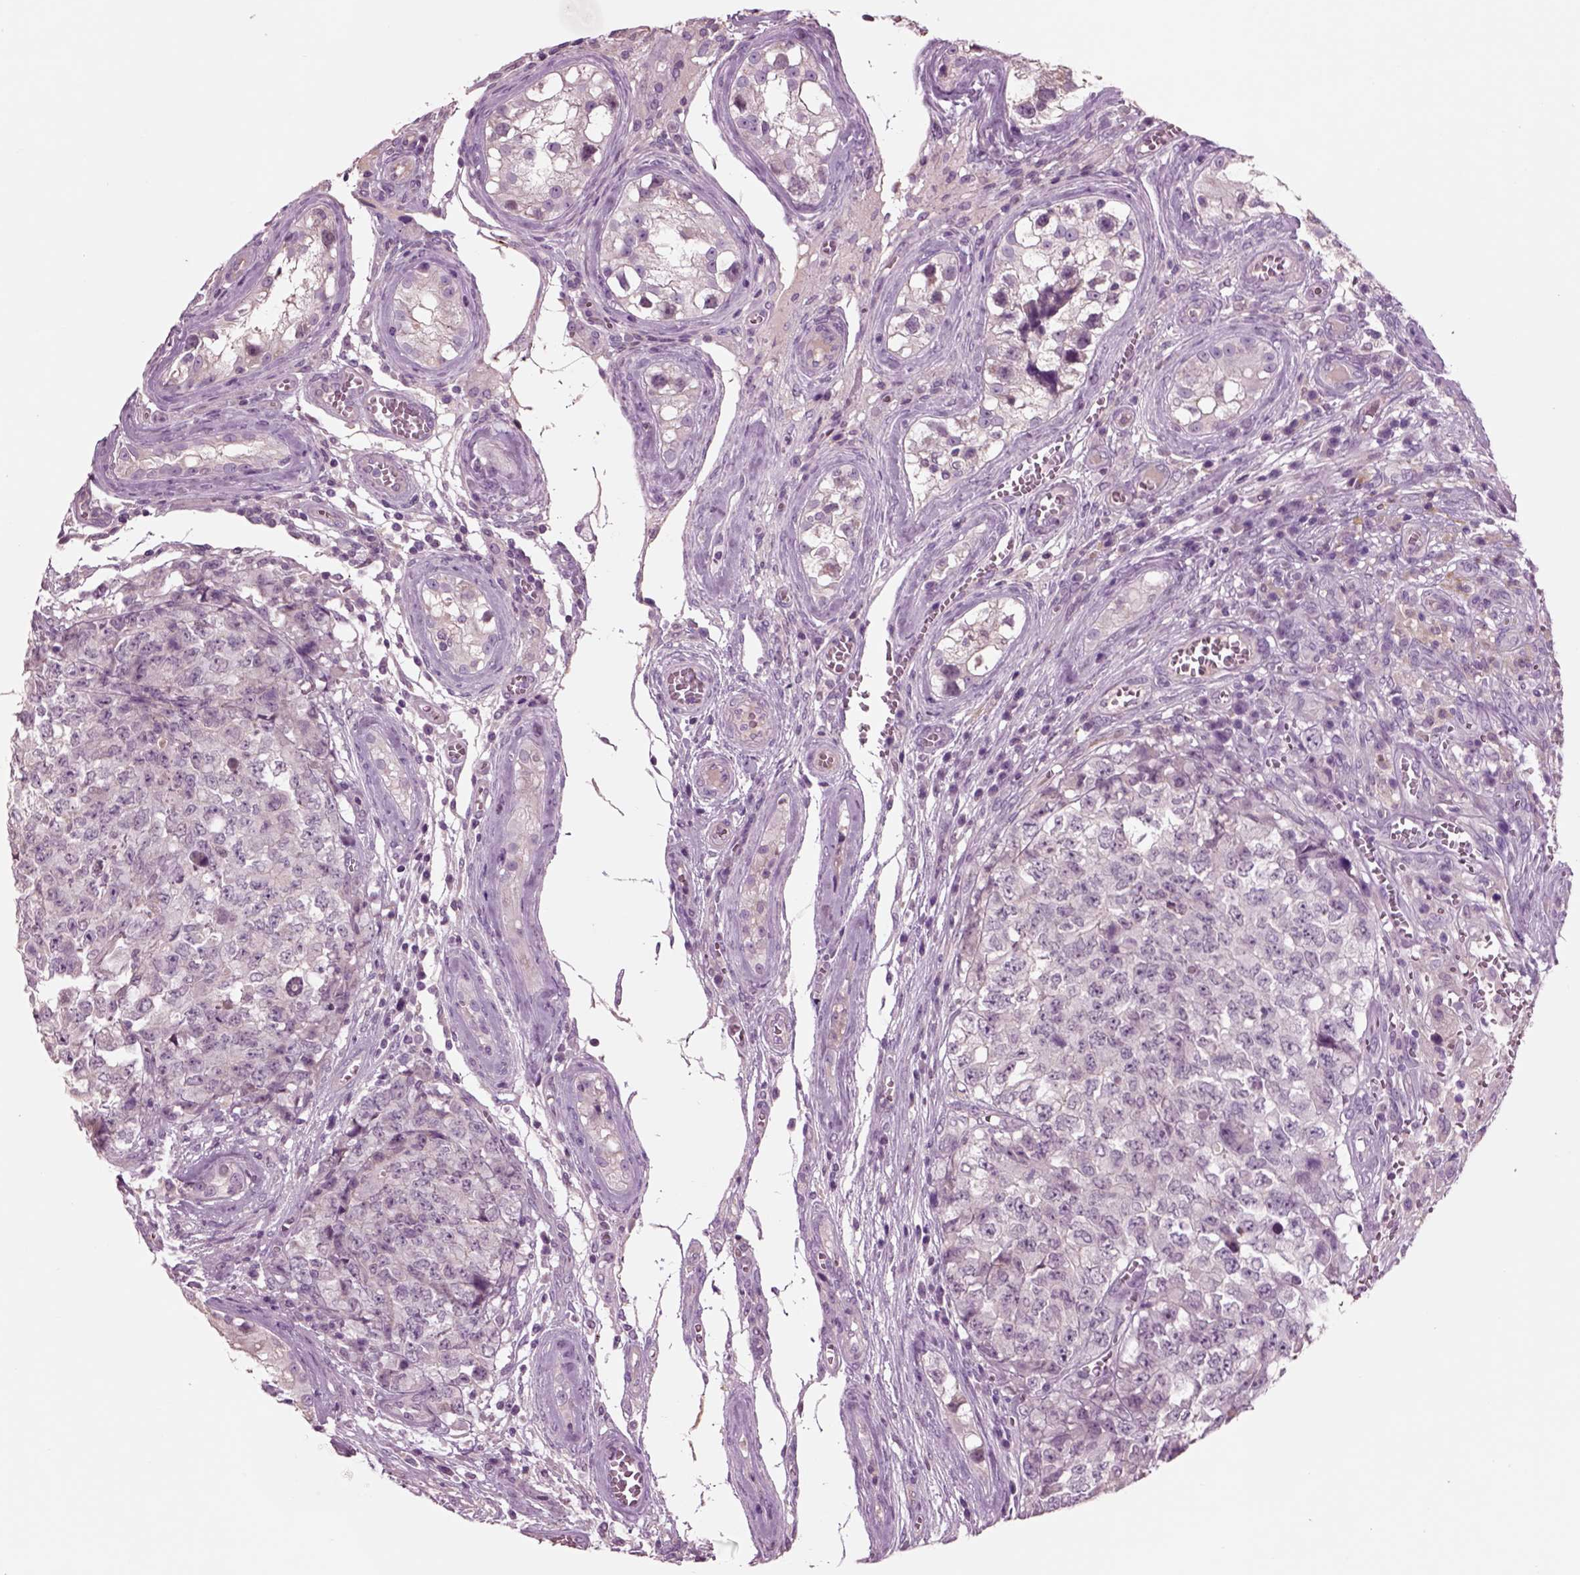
{"staining": {"intensity": "negative", "quantity": "none", "location": "none"}, "tissue": "testis cancer", "cell_type": "Tumor cells", "image_type": "cancer", "snomed": [{"axis": "morphology", "description": "Carcinoma, Embryonal, NOS"}, {"axis": "topography", "description": "Testis"}], "caption": "Tumor cells are negative for brown protein staining in embryonal carcinoma (testis). Nuclei are stained in blue.", "gene": "CHGB", "patient": {"sex": "male", "age": 23}}